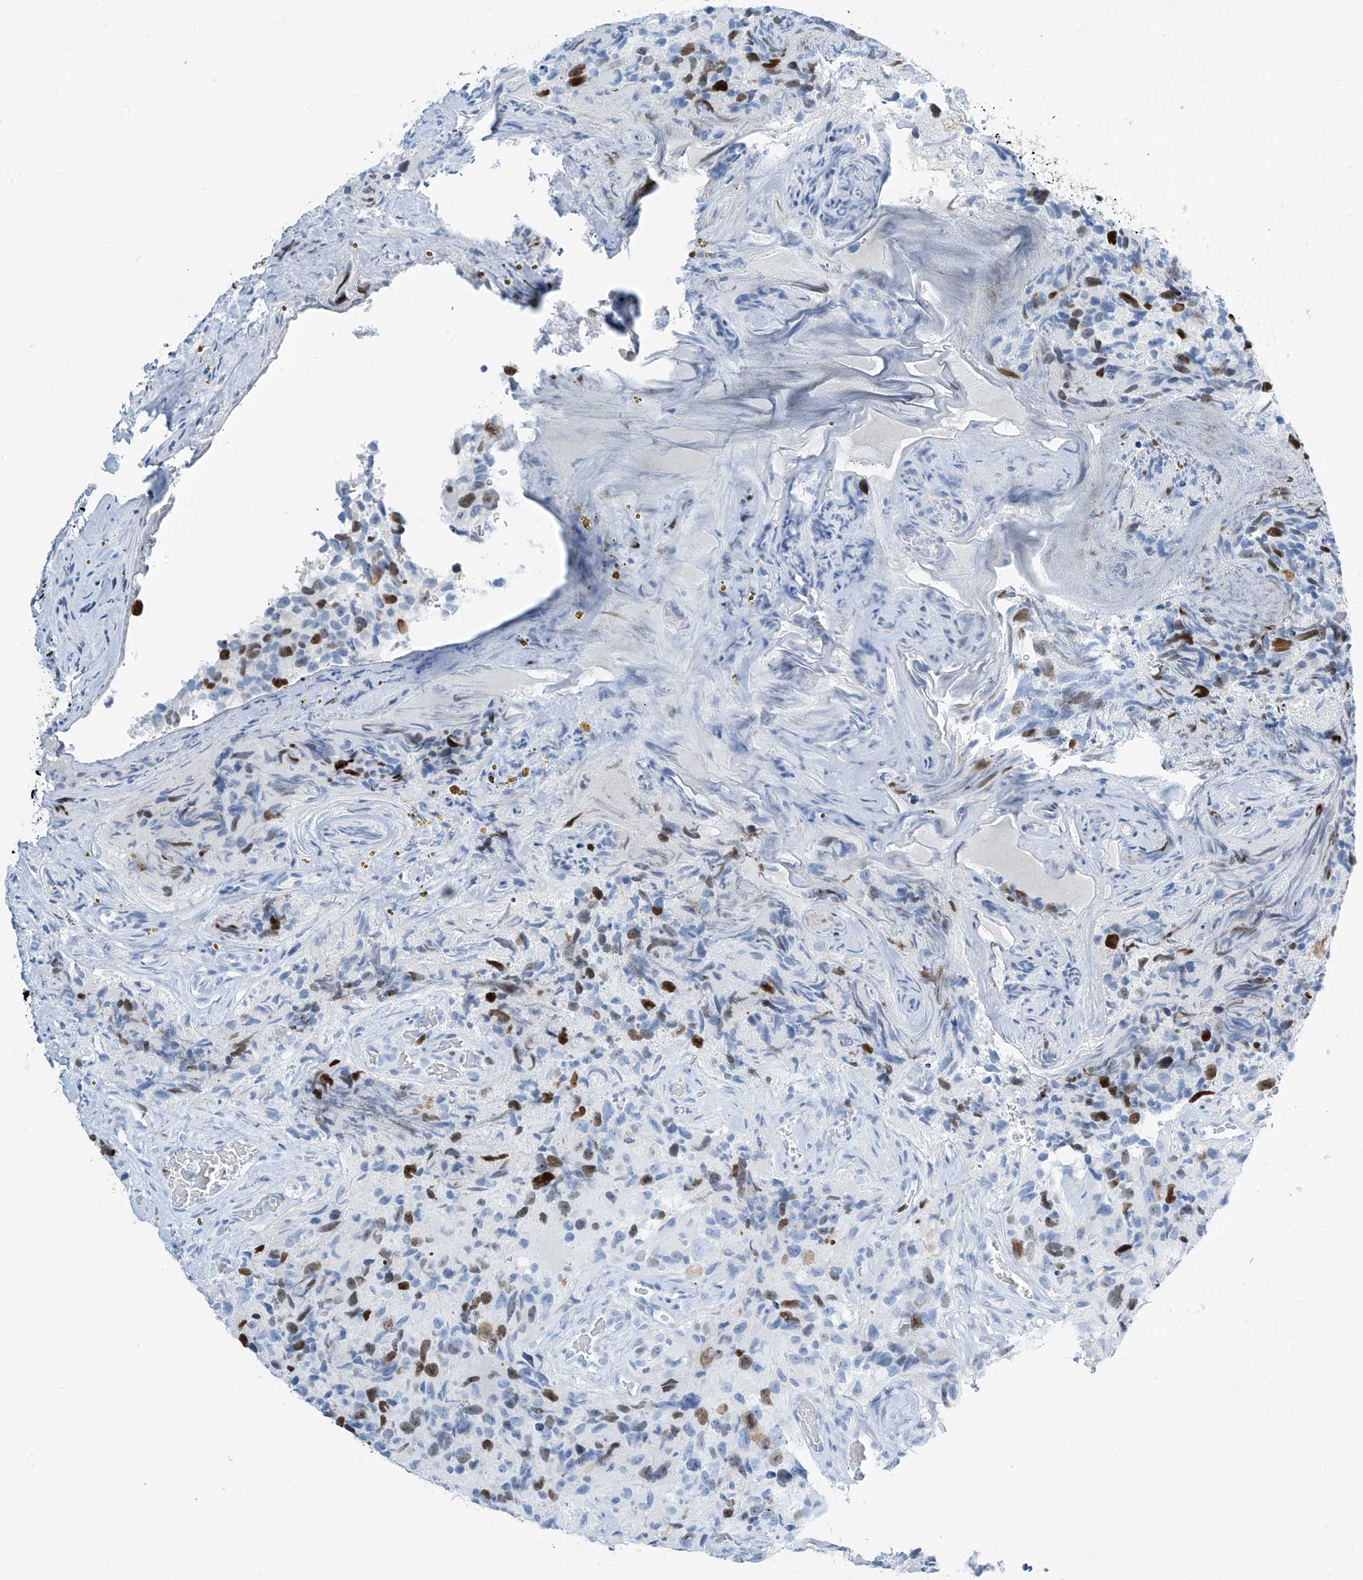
{"staining": {"intensity": "moderate", "quantity": "<25%", "location": "nuclear"}, "tissue": "glioma", "cell_type": "Tumor cells", "image_type": "cancer", "snomed": [{"axis": "morphology", "description": "Glioma, malignant, High grade"}, {"axis": "topography", "description": "Brain"}], "caption": "Immunohistochemistry of high-grade glioma (malignant) shows low levels of moderate nuclear expression in approximately <25% of tumor cells.", "gene": "SGO2", "patient": {"sex": "male", "age": 69}}